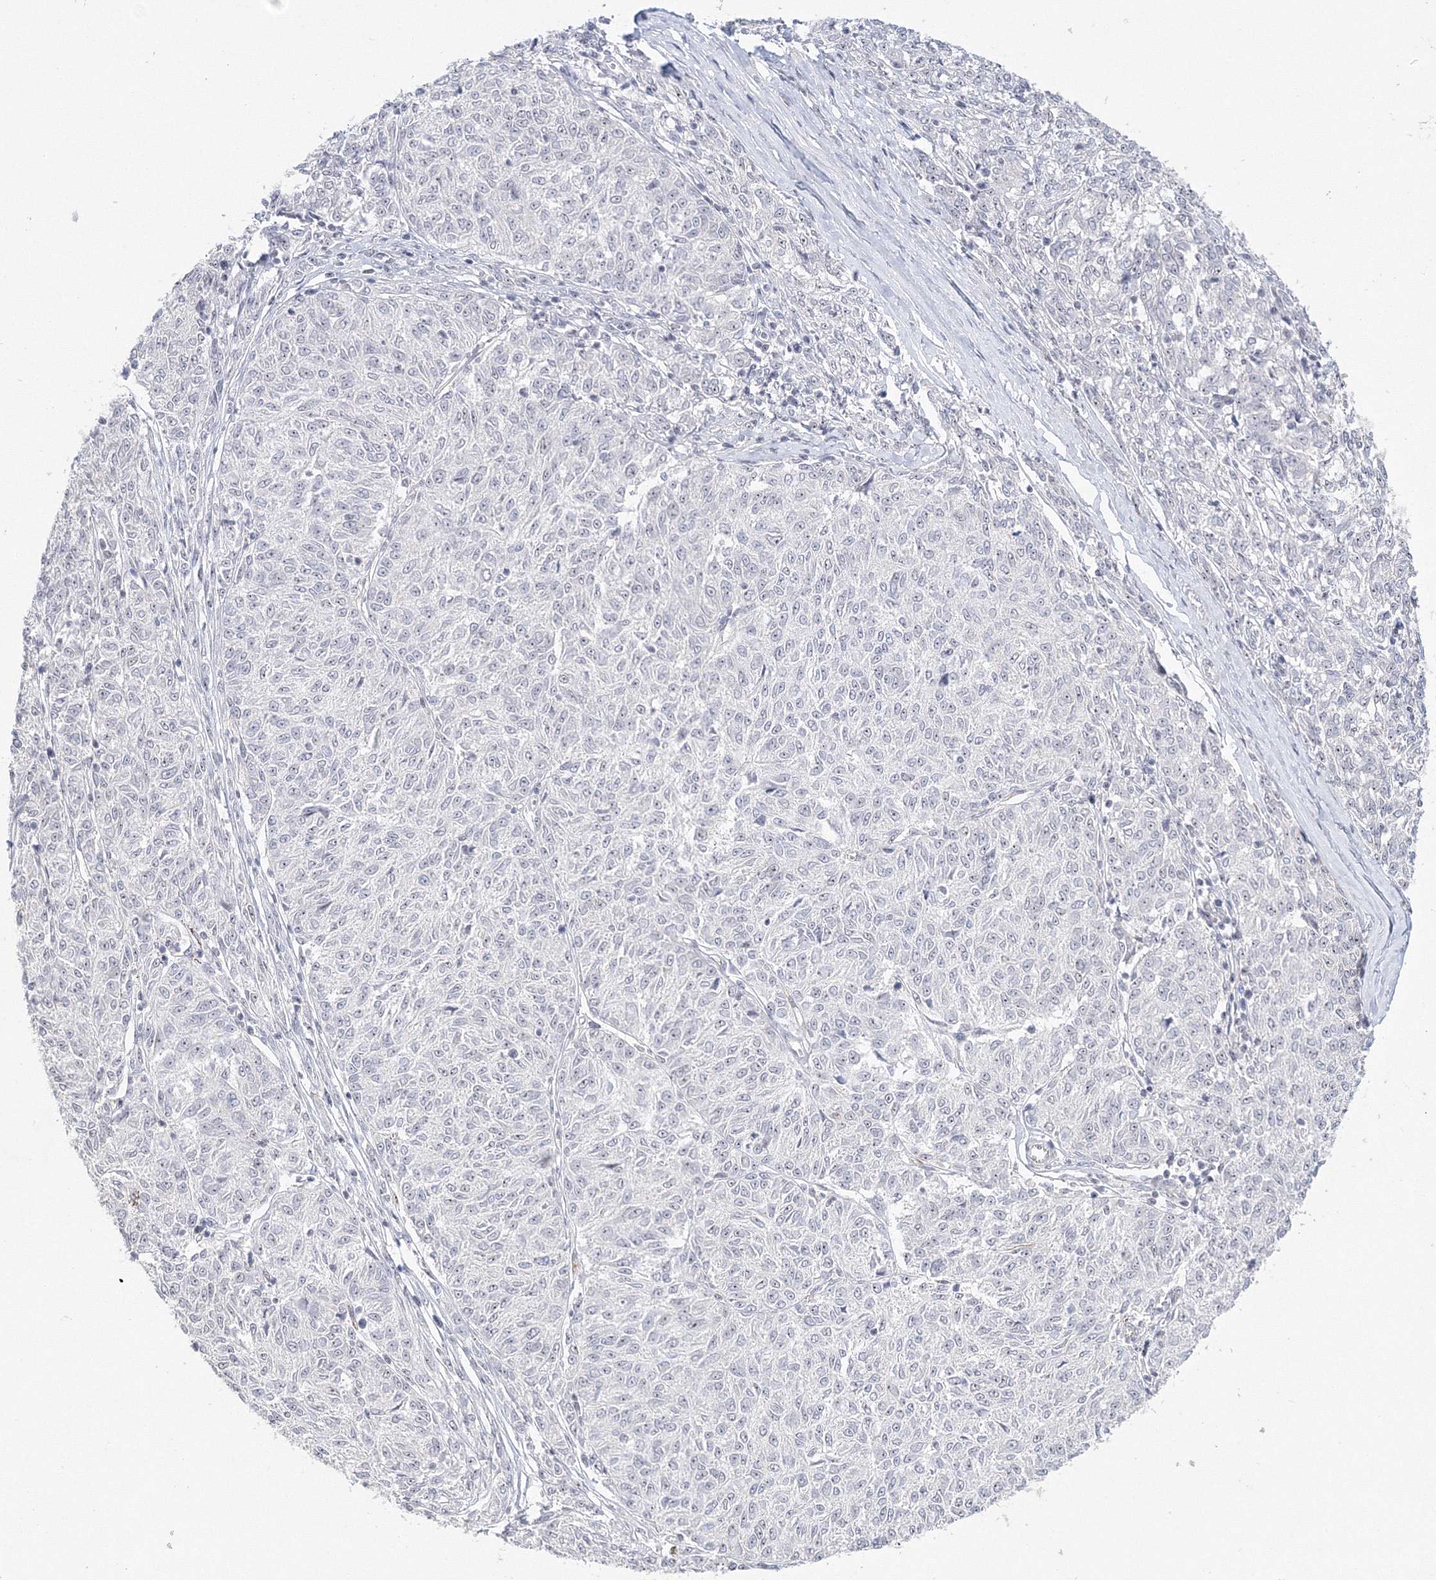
{"staining": {"intensity": "negative", "quantity": "none", "location": "none"}, "tissue": "melanoma", "cell_type": "Tumor cells", "image_type": "cancer", "snomed": [{"axis": "morphology", "description": "Malignant melanoma, NOS"}, {"axis": "topography", "description": "Skin"}], "caption": "A histopathology image of malignant melanoma stained for a protein shows no brown staining in tumor cells.", "gene": "SIRT7", "patient": {"sex": "female", "age": 72}}